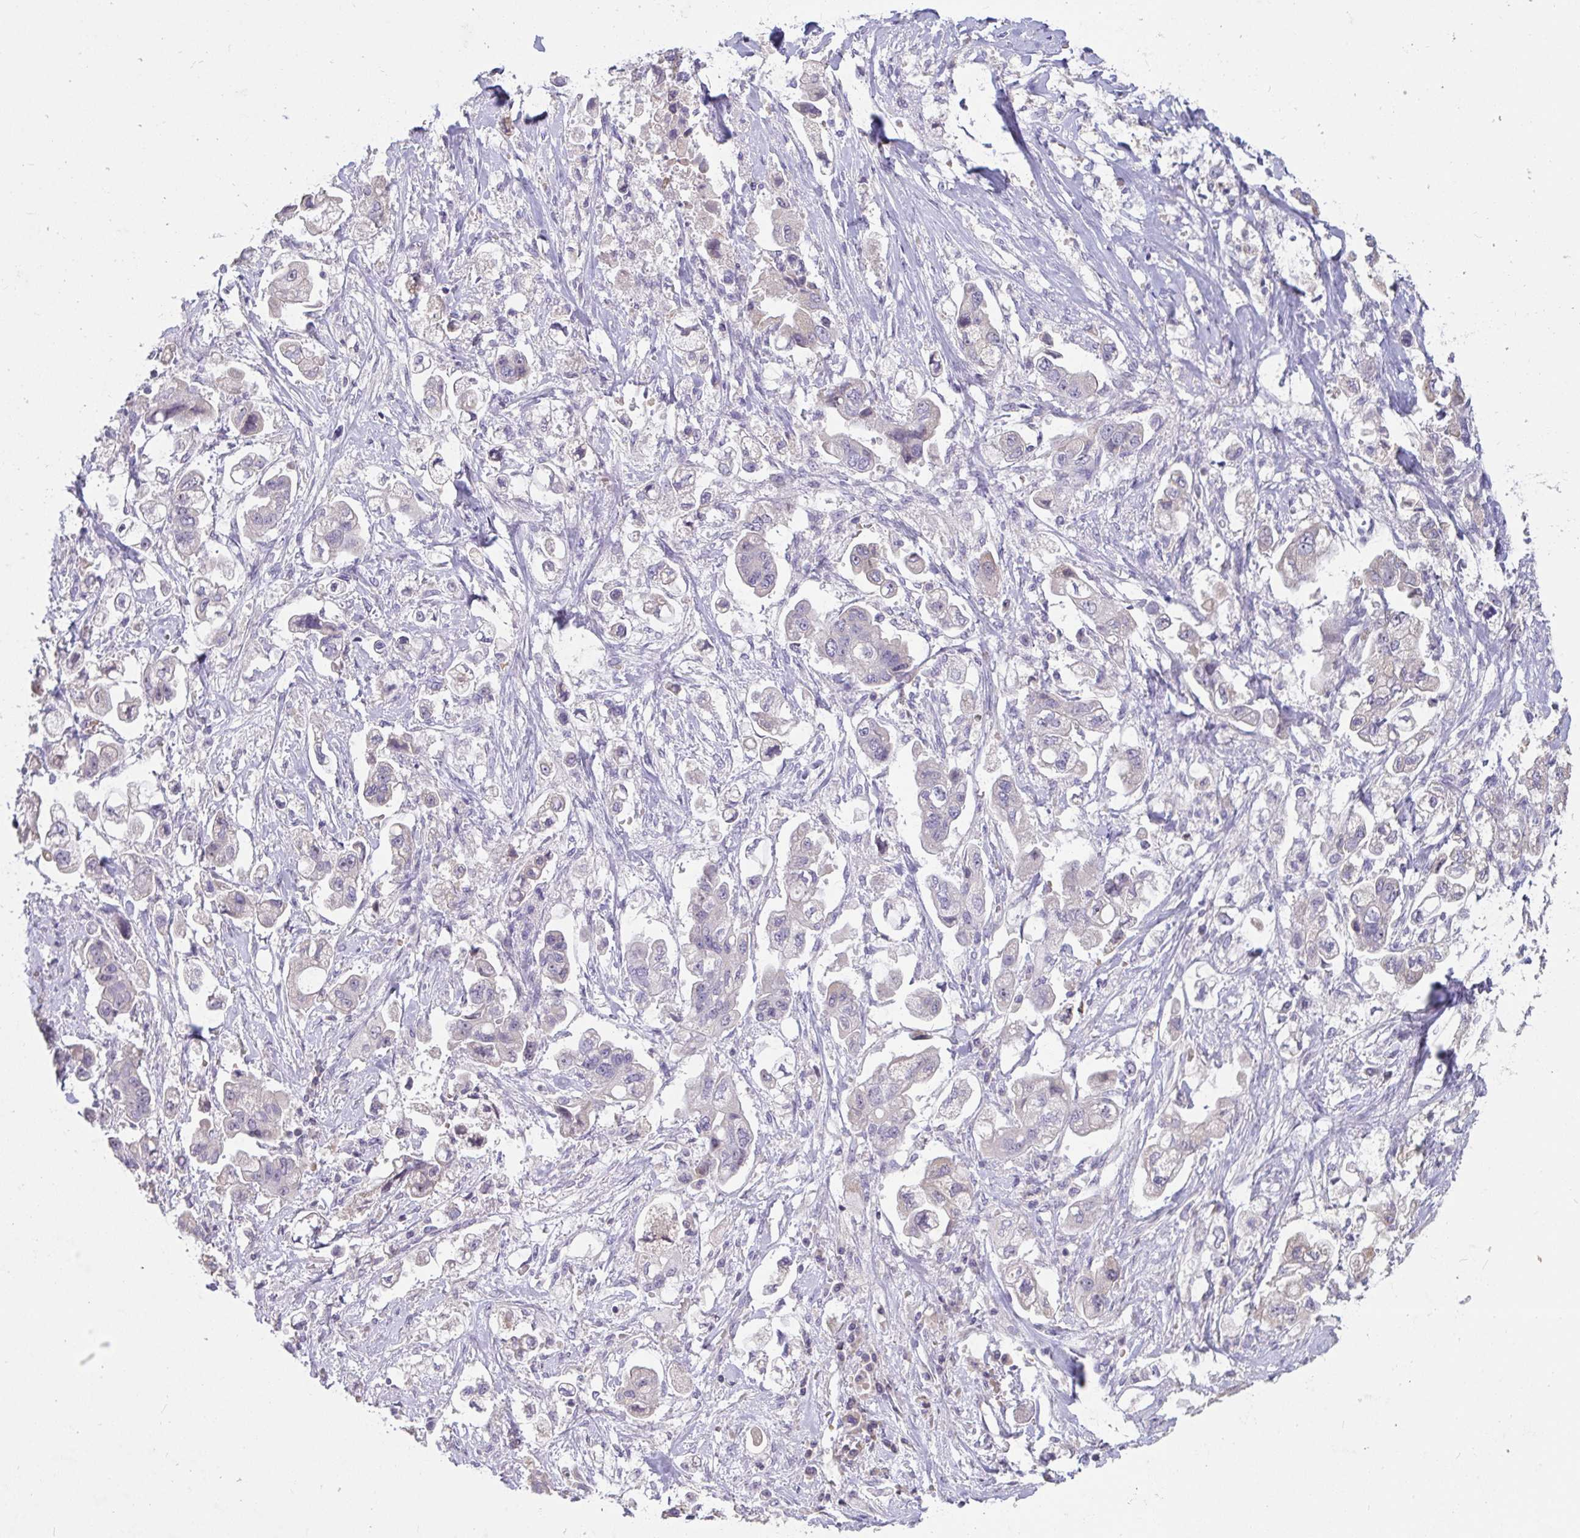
{"staining": {"intensity": "negative", "quantity": "none", "location": "none"}, "tissue": "stomach cancer", "cell_type": "Tumor cells", "image_type": "cancer", "snomed": [{"axis": "morphology", "description": "Adenocarcinoma, NOS"}, {"axis": "topography", "description": "Stomach"}], "caption": "Stomach cancer was stained to show a protein in brown. There is no significant positivity in tumor cells.", "gene": "MYC", "patient": {"sex": "male", "age": 62}}